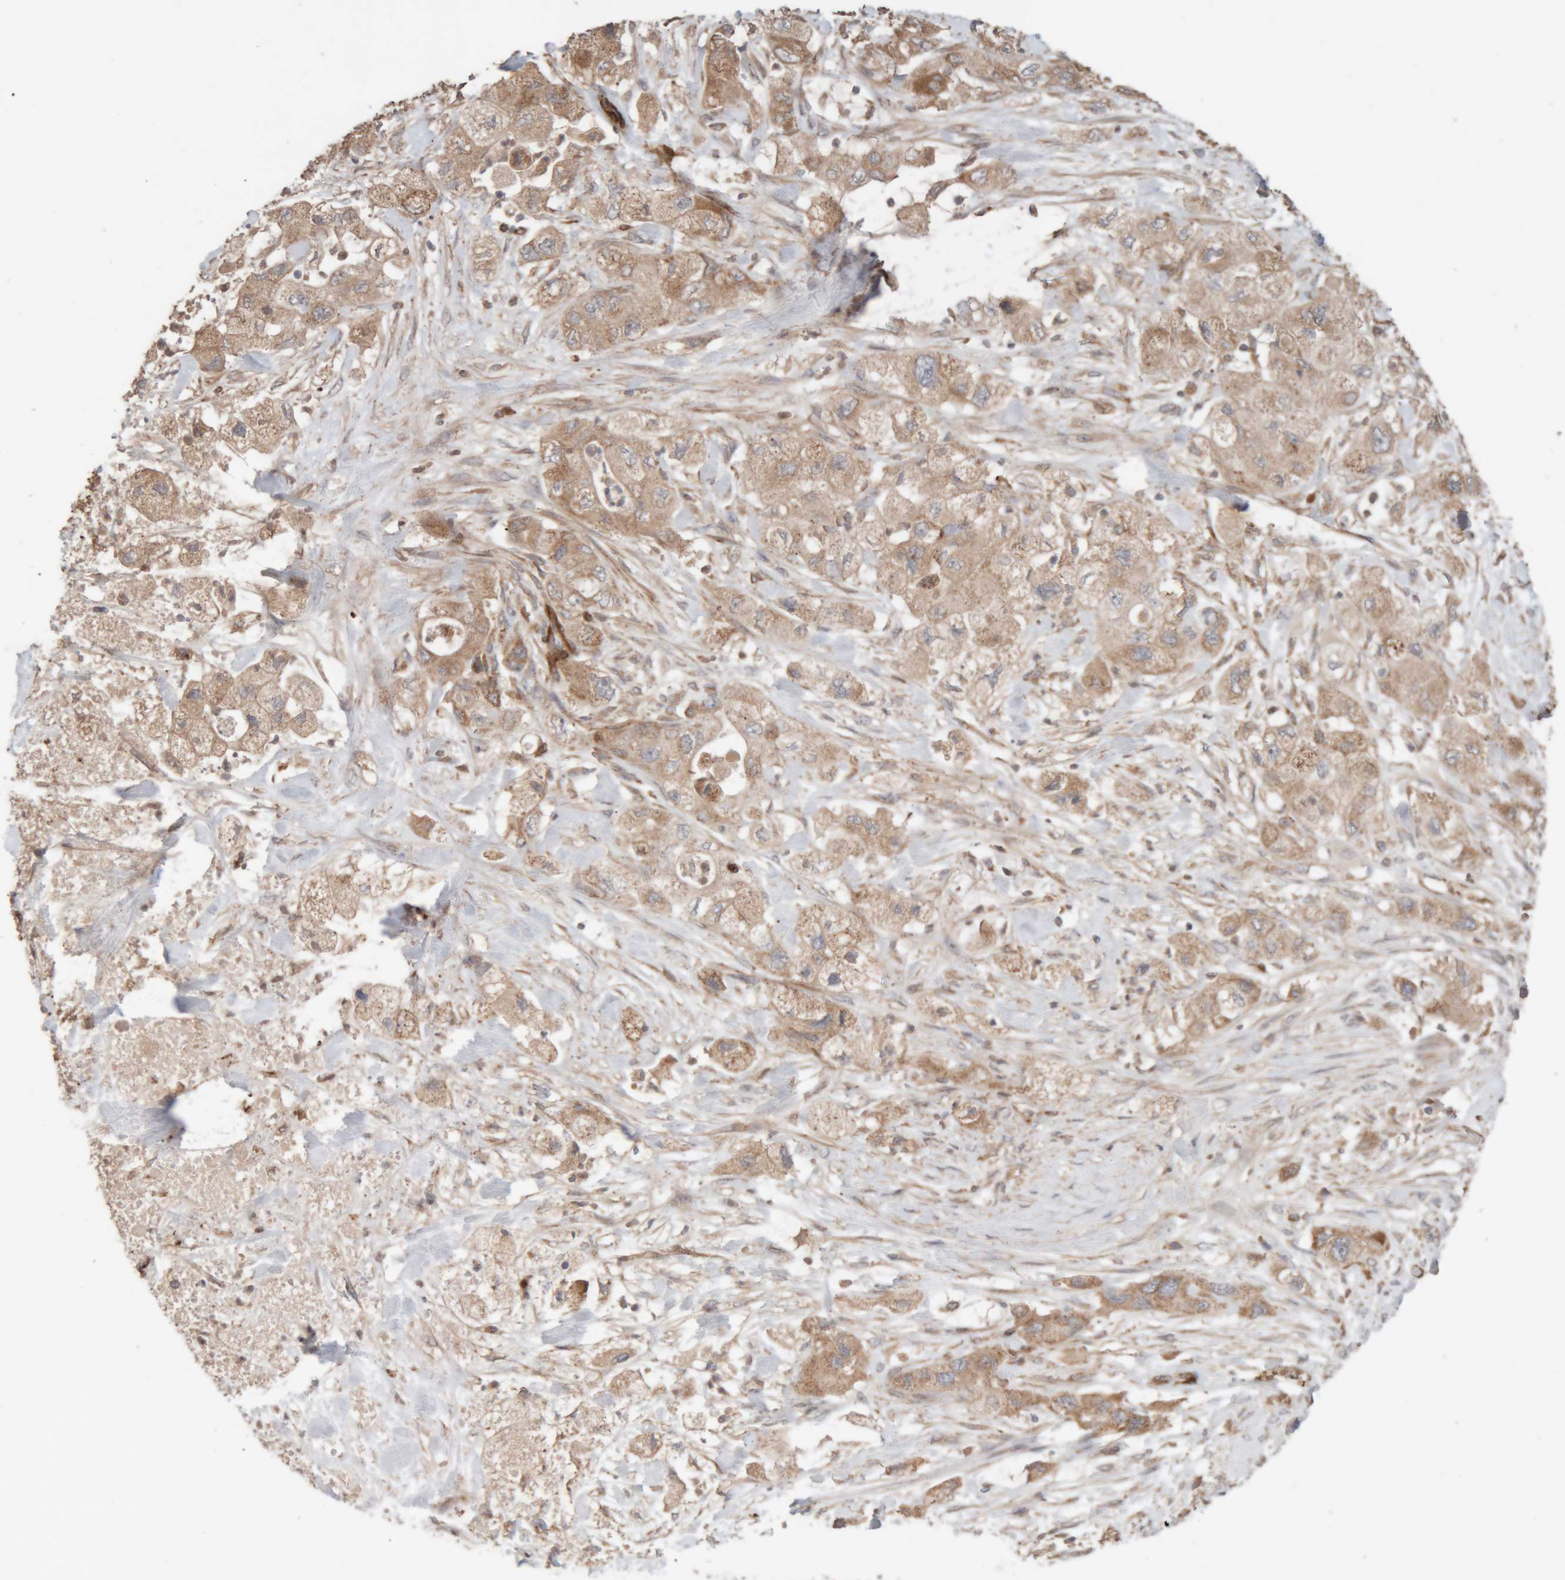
{"staining": {"intensity": "moderate", "quantity": ">75%", "location": "cytoplasmic/membranous"}, "tissue": "pancreatic cancer", "cell_type": "Tumor cells", "image_type": "cancer", "snomed": [{"axis": "morphology", "description": "Adenocarcinoma, NOS"}, {"axis": "topography", "description": "Pancreas"}], "caption": "Protein staining demonstrates moderate cytoplasmic/membranous expression in approximately >75% of tumor cells in pancreatic cancer (adenocarcinoma). The staining was performed using DAB (3,3'-diaminobenzidine), with brown indicating positive protein expression. Nuclei are stained blue with hematoxylin.", "gene": "RAB32", "patient": {"sex": "female", "age": 73}}